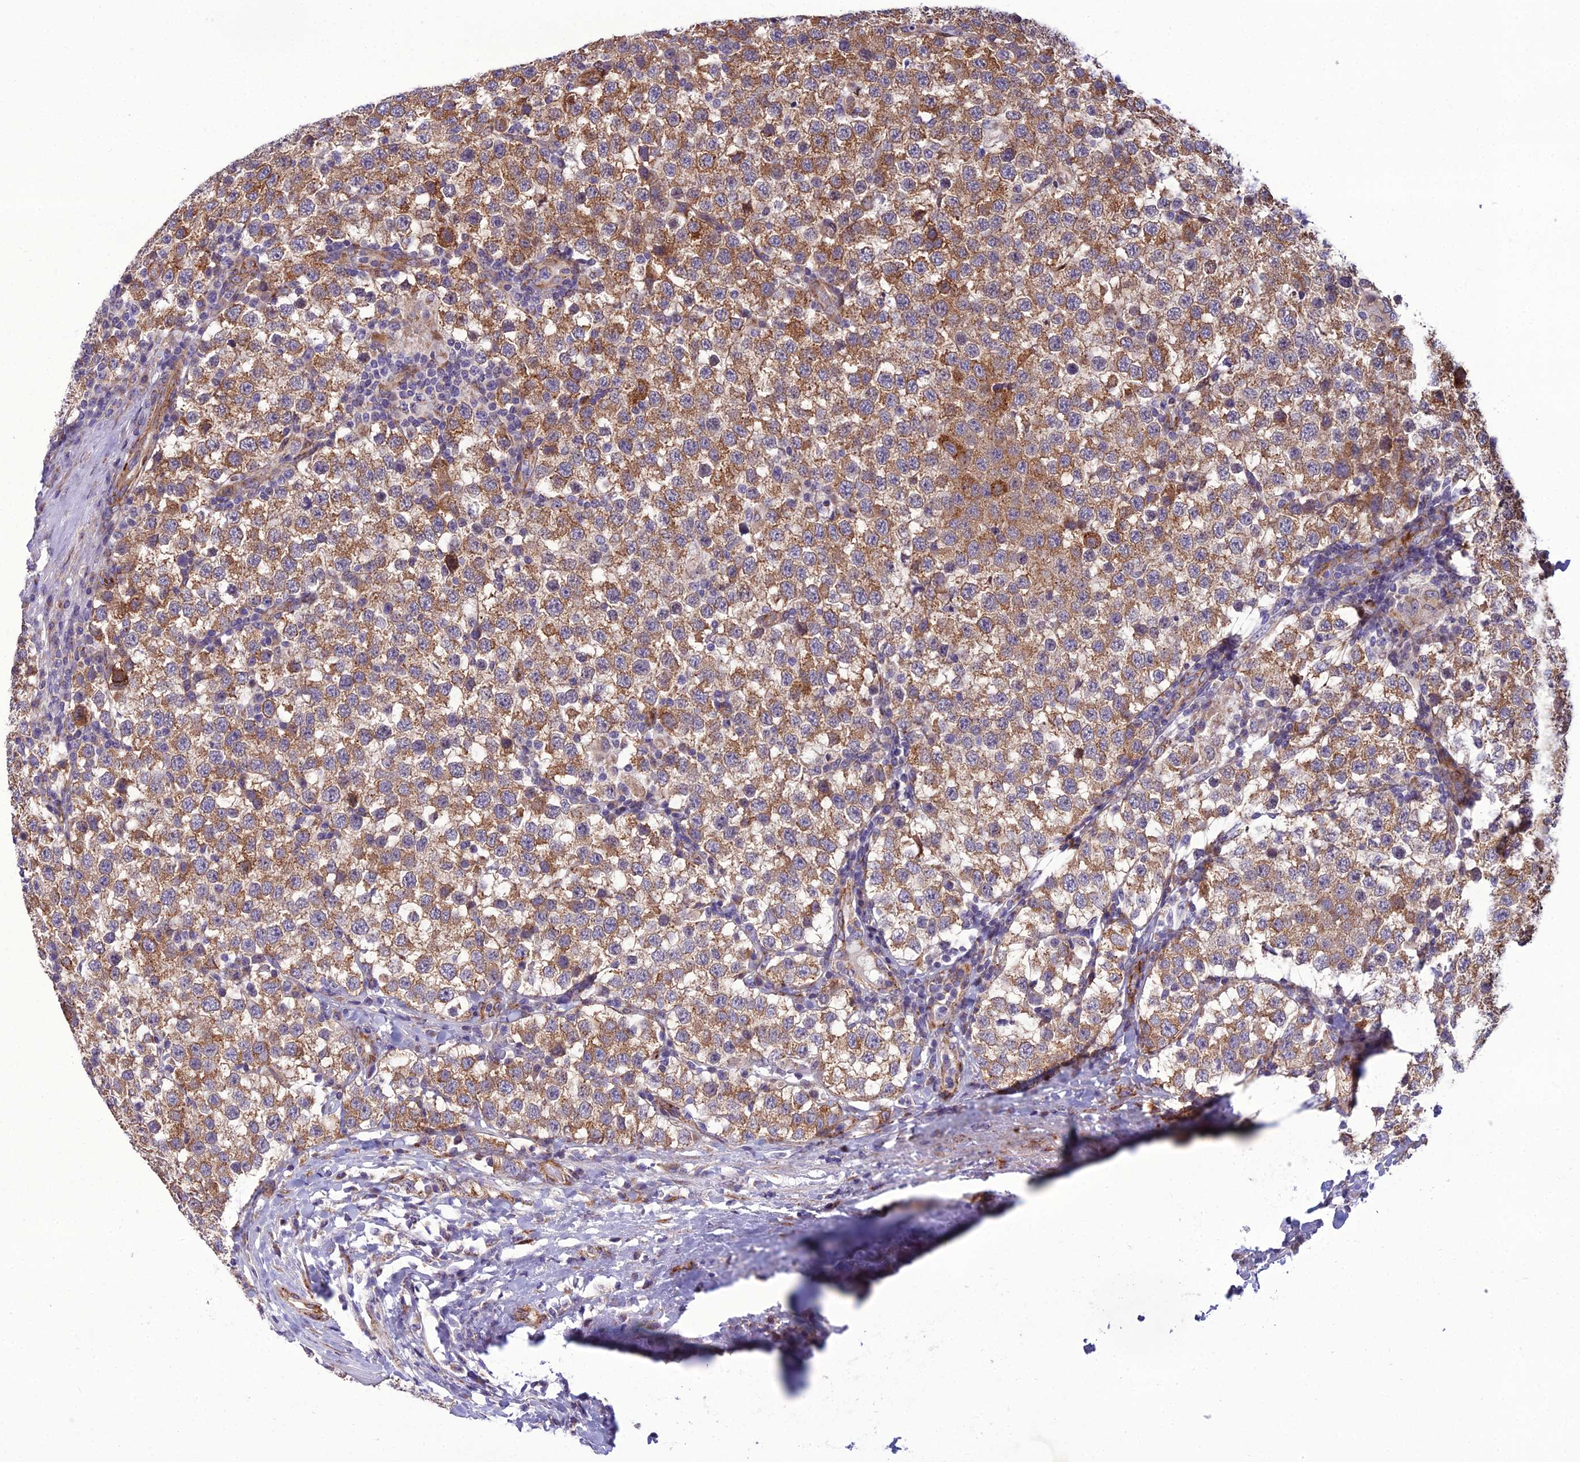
{"staining": {"intensity": "moderate", "quantity": ">75%", "location": "cytoplasmic/membranous"}, "tissue": "testis cancer", "cell_type": "Tumor cells", "image_type": "cancer", "snomed": [{"axis": "morphology", "description": "Seminoma, NOS"}, {"axis": "topography", "description": "Testis"}], "caption": "Approximately >75% of tumor cells in testis cancer (seminoma) display moderate cytoplasmic/membranous protein positivity as visualized by brown immunohistochemical staining.", "gene": "NODAL", "patient": {"sex": "male", "age": 34}}